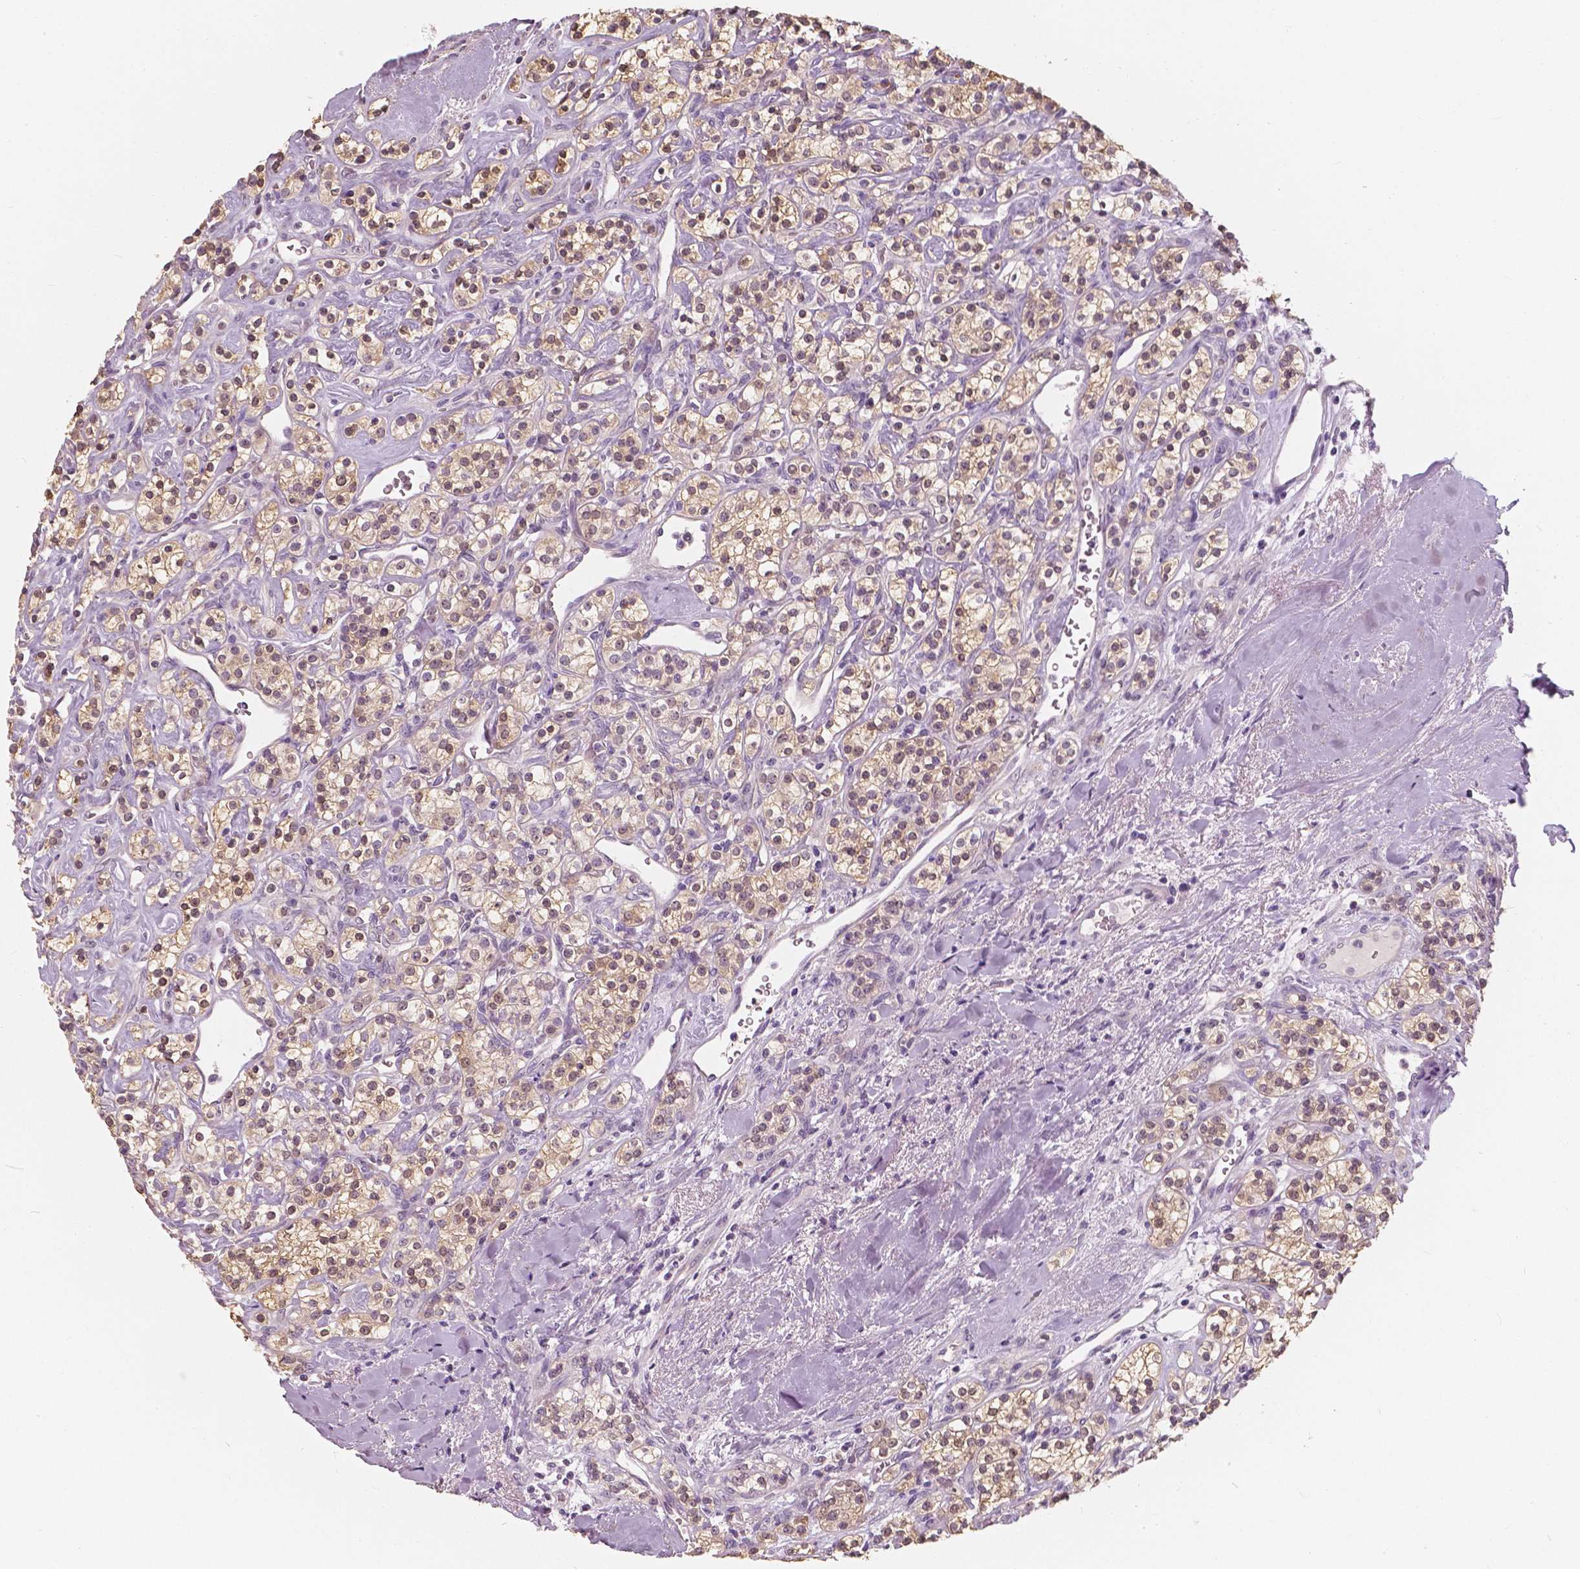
{"staining": {"intensity": "weak", "quantity": "25%-75%", "location": "cytoplasmic/membranous,nuclear"}, "tissue": "renal cancer", "cell_type": "Tumor cells", "image_type": "cancer", "snomed": [{"axis": "morphology", "description": "Adenocarcinoma, NOS"}, {"axis": "topography", "description": "Kidney"}], "caption": "Immunohistochemistry (IHC) histopathology image of human renal cancer (adenocarcinoma) stained for a protein (brown), which demonstrates low levels of weak cytoplasmic/membranous and nuclear expression in about 25%-75% of tumor cells.", "gene": "SAT2", "patient": {"sex": "male", "age": 77}}